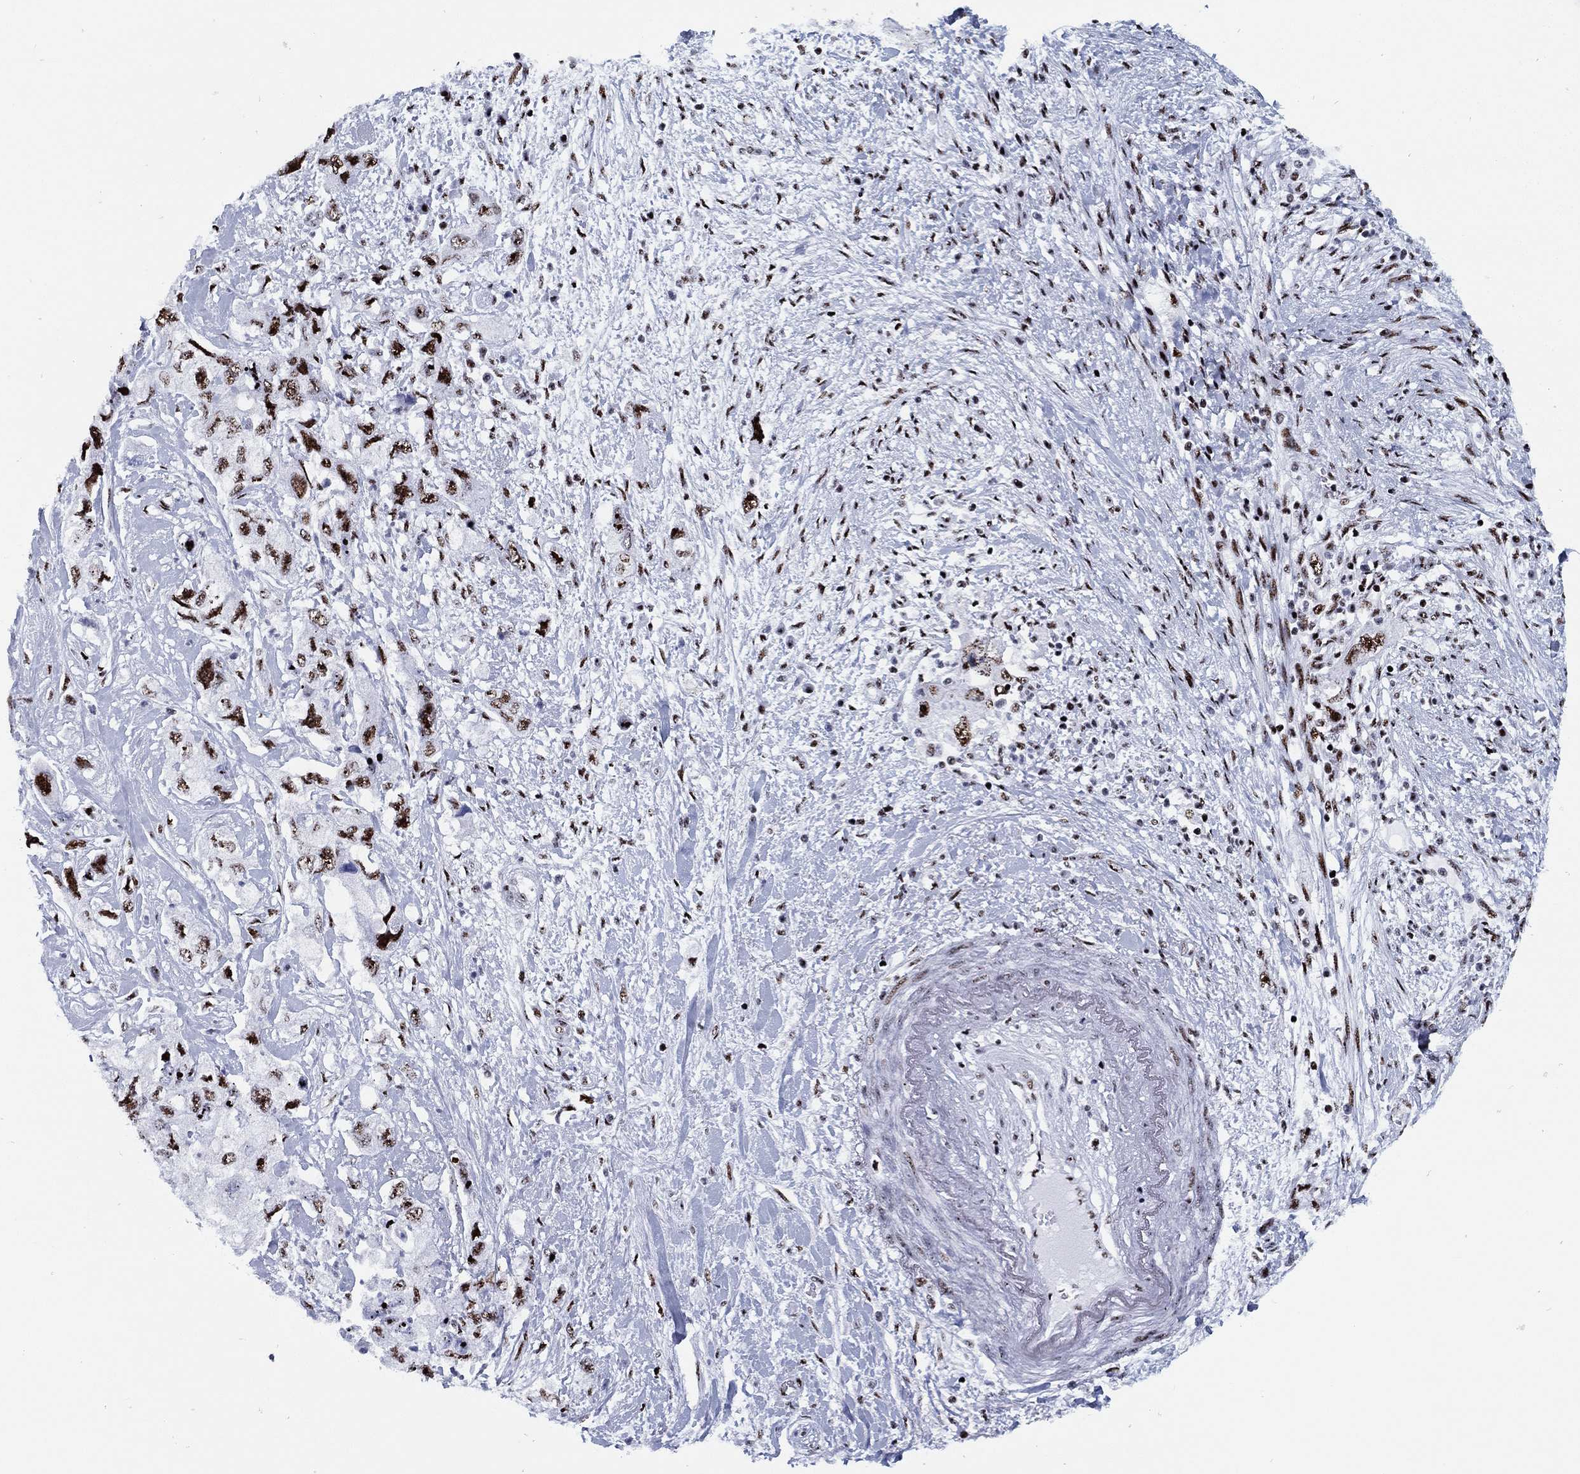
{"staining": {"intensity": "strong", "quantity": "25%-75%", "location": "nuclear"}, "tissue": "pancreatic cancer", "cell_type": "Tumor cells", "image_type": "cancer", "snomed": [{"axis": "morphology", "description": "Adenocarcinoma, NOS"}, {"axis": "topography", "description": "Pancreas"}], "caption": "An immunohistochemistry (IHC) histopathology image of neoplastic tissue is shown. Protein staining in brown highlights strong nuclear positivity in adenocarcinoma (pancreatic) within tumor cells.", "gene": "CYB561D2", "patient": {"sex": "female", "age": 73}}